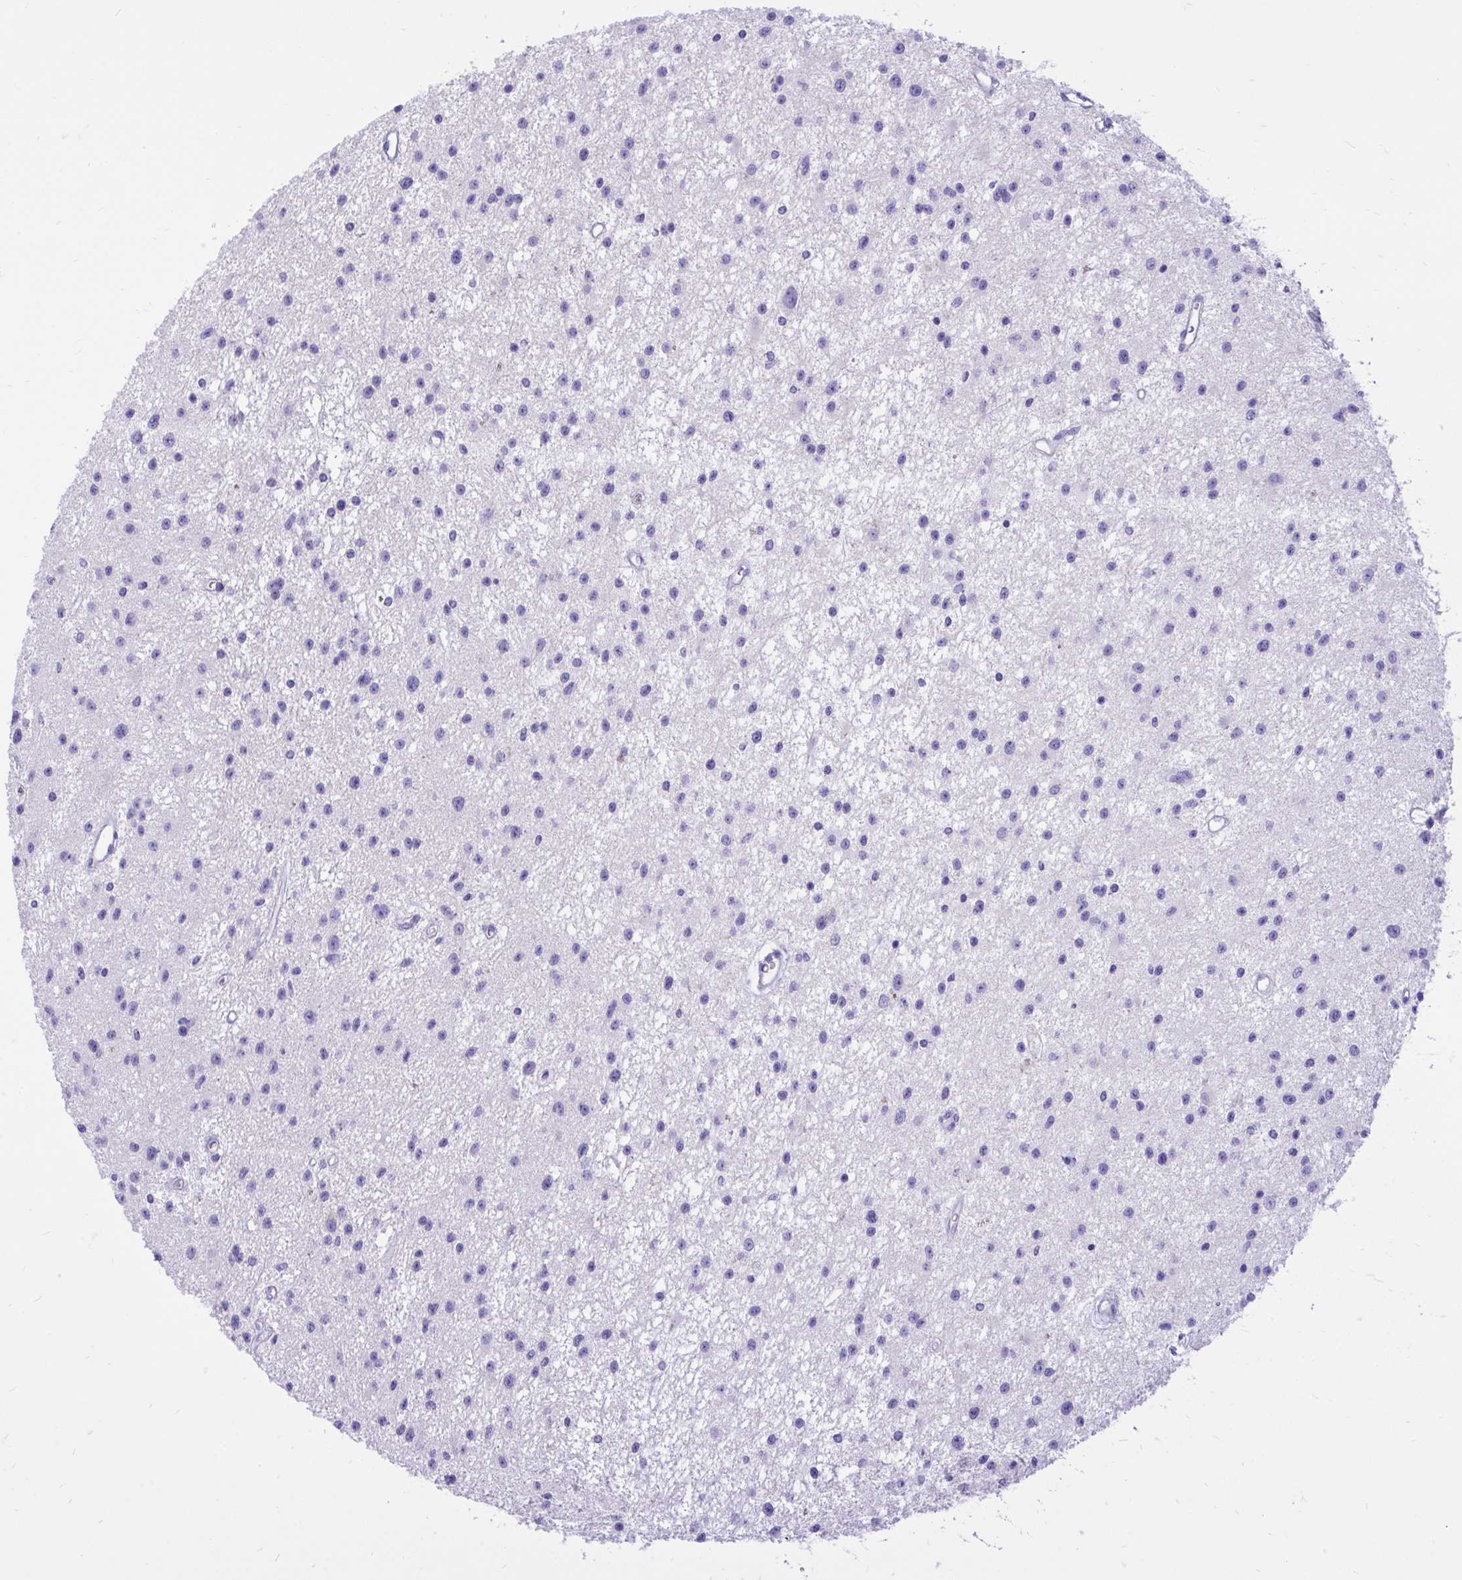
{"staining": {"intensity": "negative", "quantity": "none", "location": "none"}, "tissue": "glioma", "cell_type": "Tumor cells", "image_type": "cancer", "snomed": [{"axis": "morphology", "description": "Glioma, malignant, Low grade"}, {"axis": "topography", "description": "Brain"}], "caption": "Human glioma stained for a protein using immunohistochemistry displays no expression in tumor cells.", "gene": "MON1A", "patient": {"sex": "male", "age": 43}}